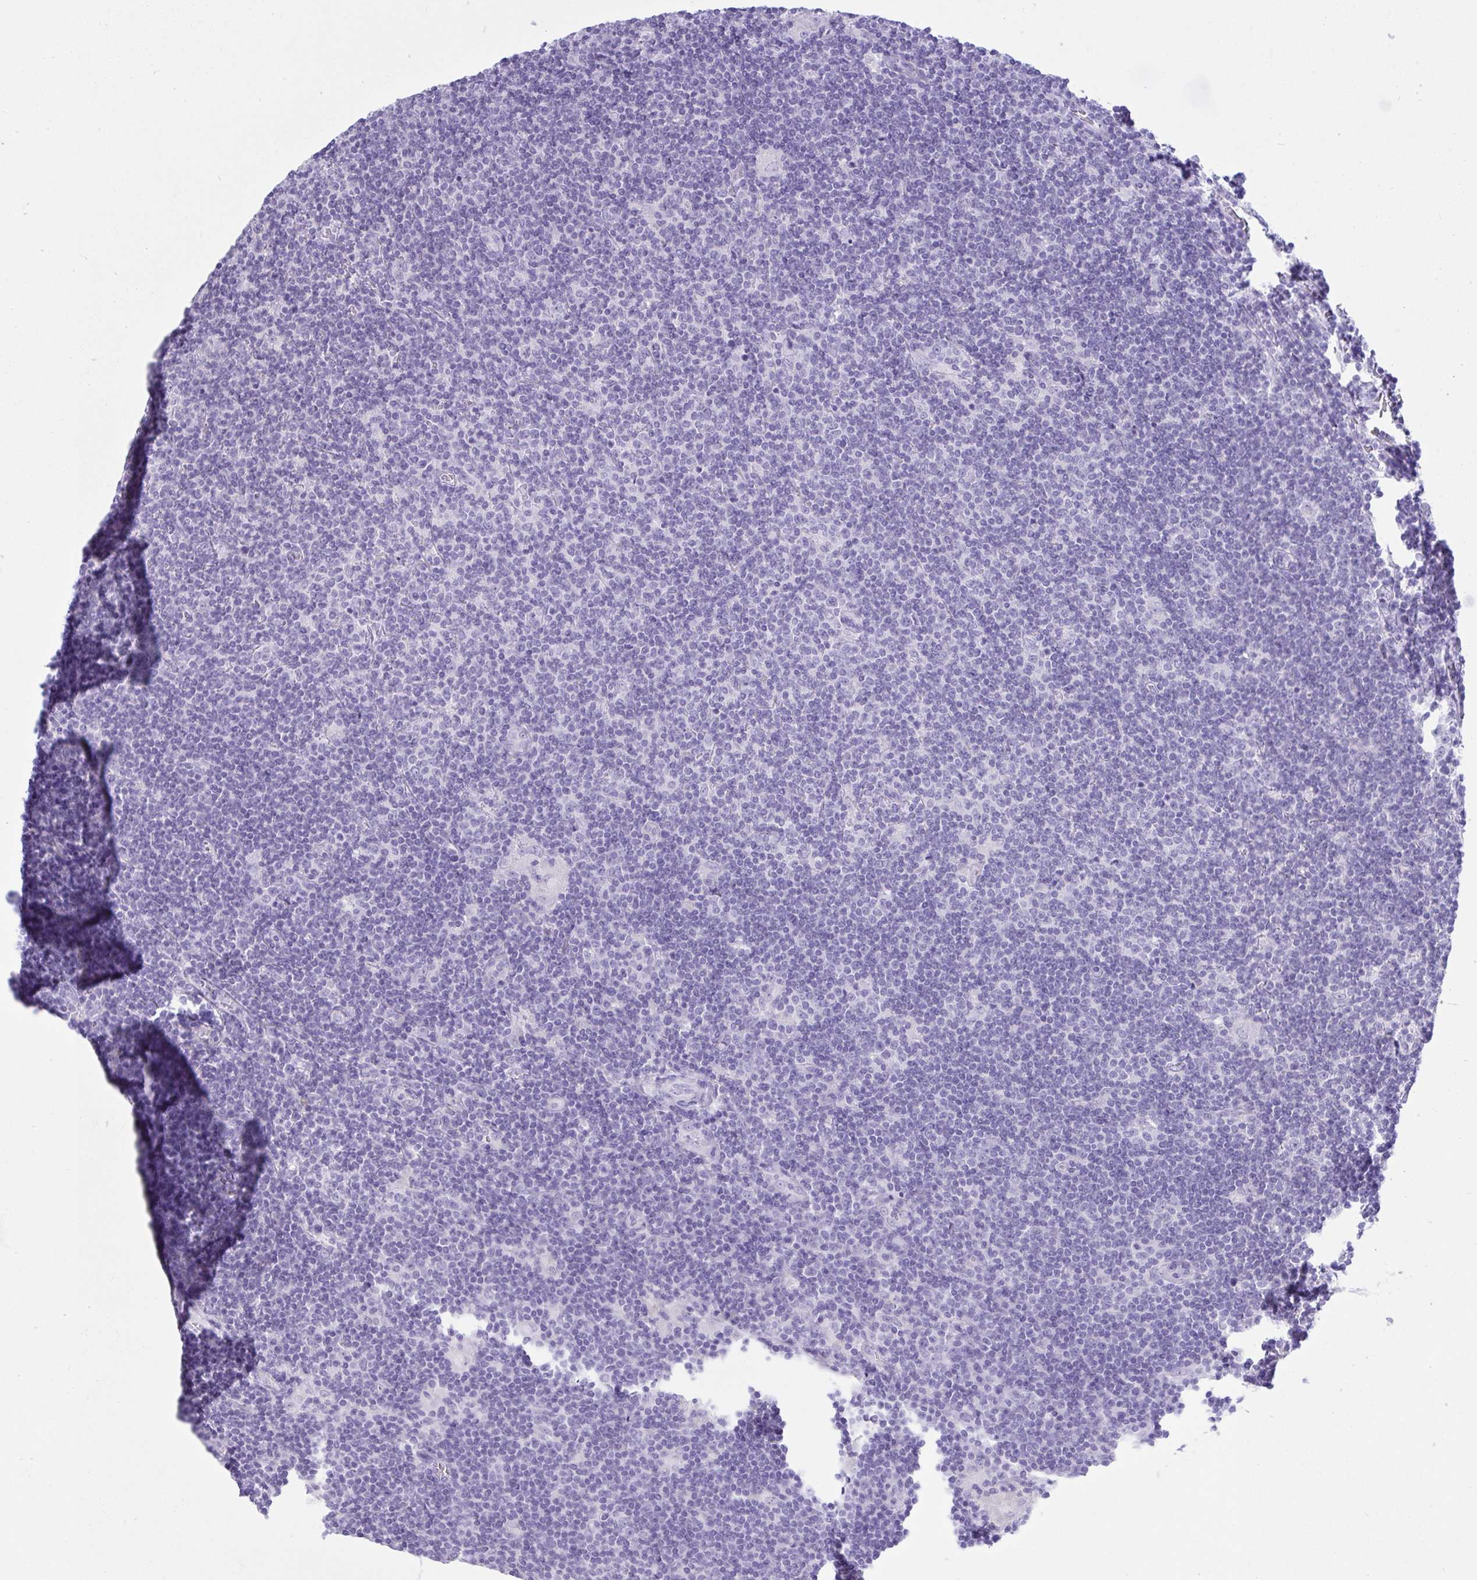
{"staining": {"intensity": "negative", "quantity": "none", "location": "none"}, "tissue": "lymphoma", "cell_type": "Tumor cells", "image_type": "cancer", "snomed": [{"axis": "morphology", "description": "Hodgkin's disease, NOS"}, {"axis": "topography", "description": "Lymph node"}], "caption": "This micrograph is of Hodgkin's disease stained with immunohistochemistry (IHC) to label a protein in brown with the nuclei are counter-stained blue. There is no expression in tumor cells.", "gene": "GLB1L2", "patient": {"sex": "male", "age": 40}}